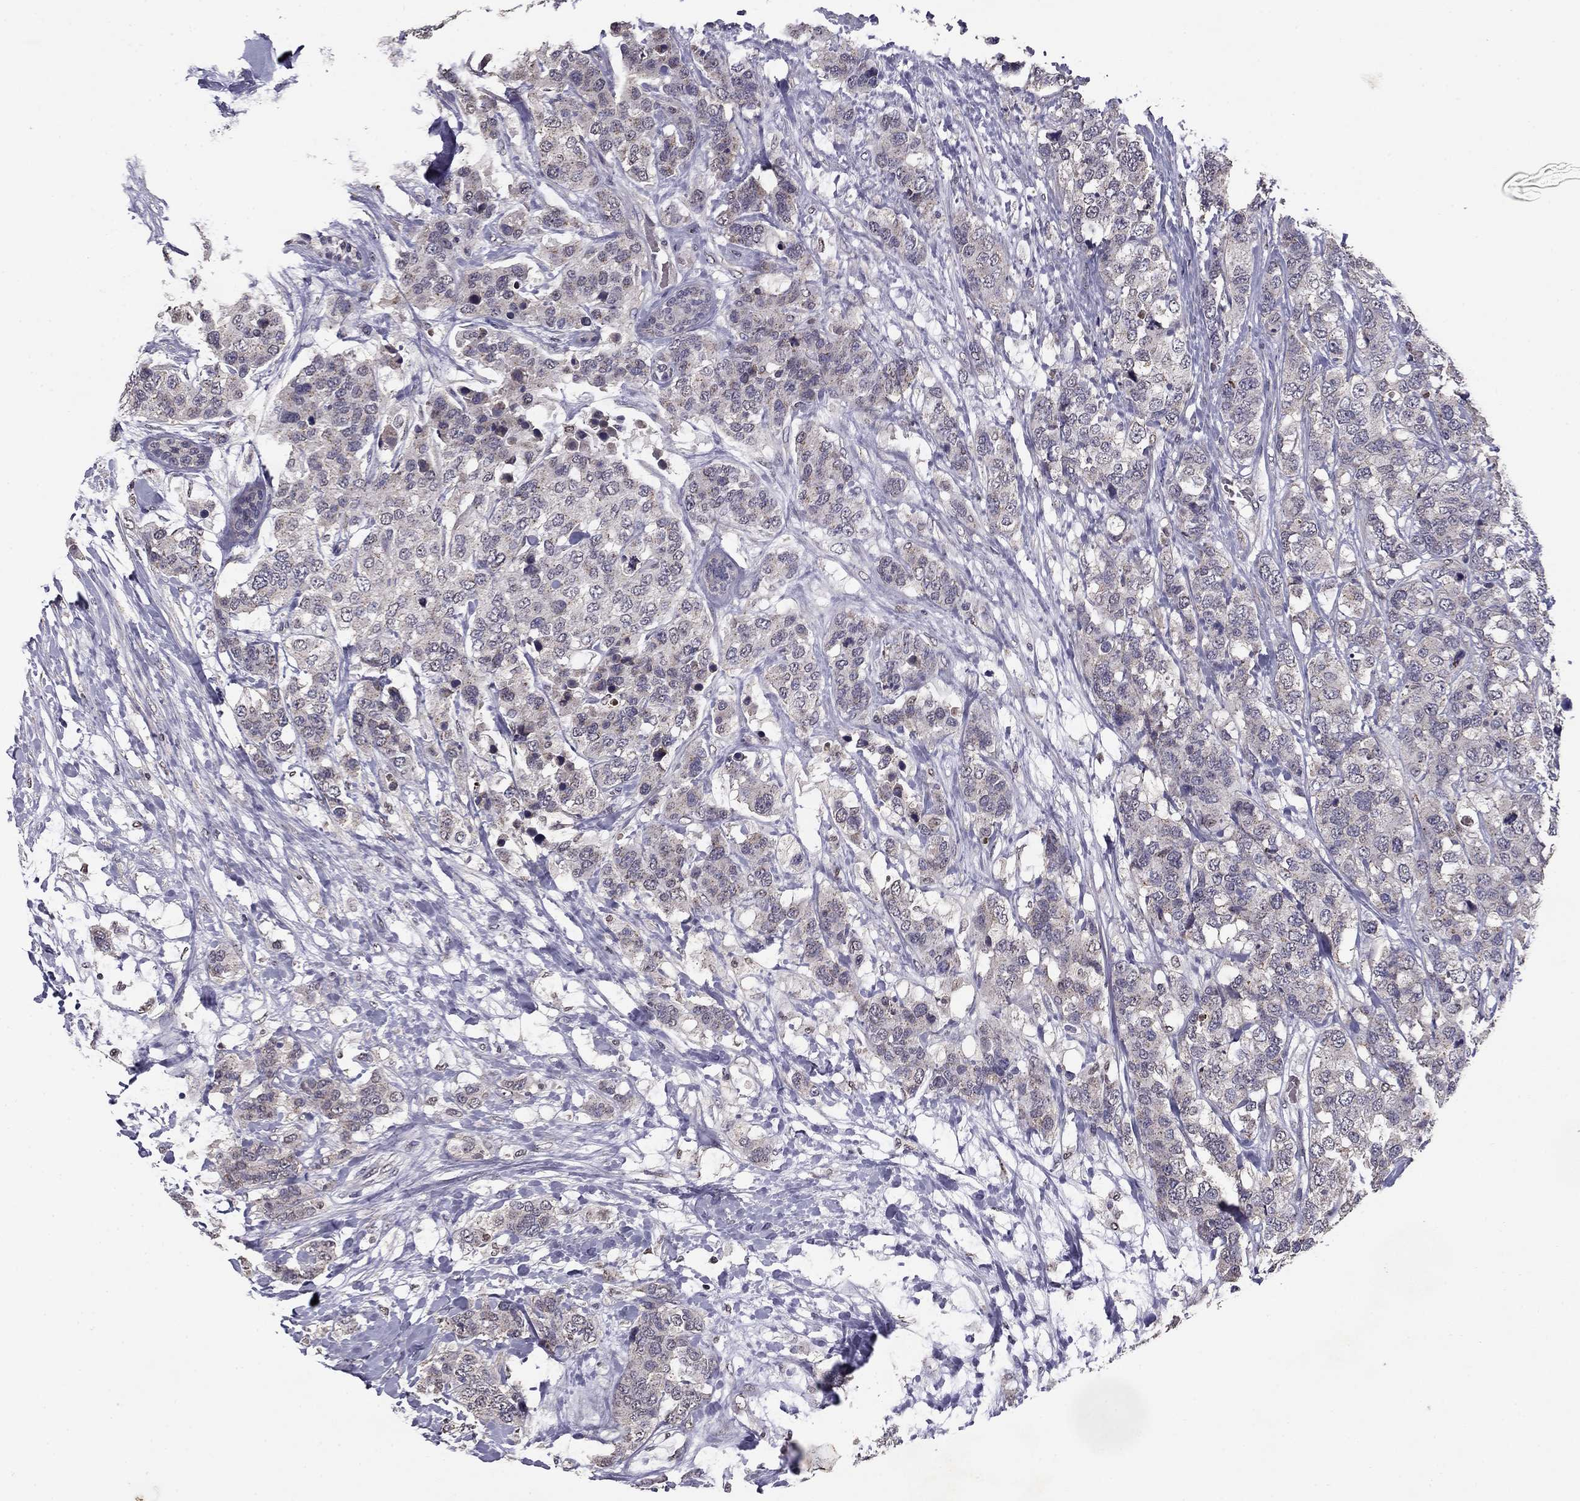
{"staining": {"intensity": "negative", "quantity": "none", "location": "none"}, "tissue": "breast cancer", "cell_type": "Tumor cells", "image_type": "cancer", "snomed": [{"axis": "morphology", "description": "Lobular carcinoma"}, {"axis": "topography", "description": "Breast"}], "caption": "Immunohistochemistry histopathology image of lobular carcinoma (breast) stained for a protein (brown), which exhibits no expression in tumor cells.", "gene": "HCN1", "patient": {"sex": "female", "age": 59}}